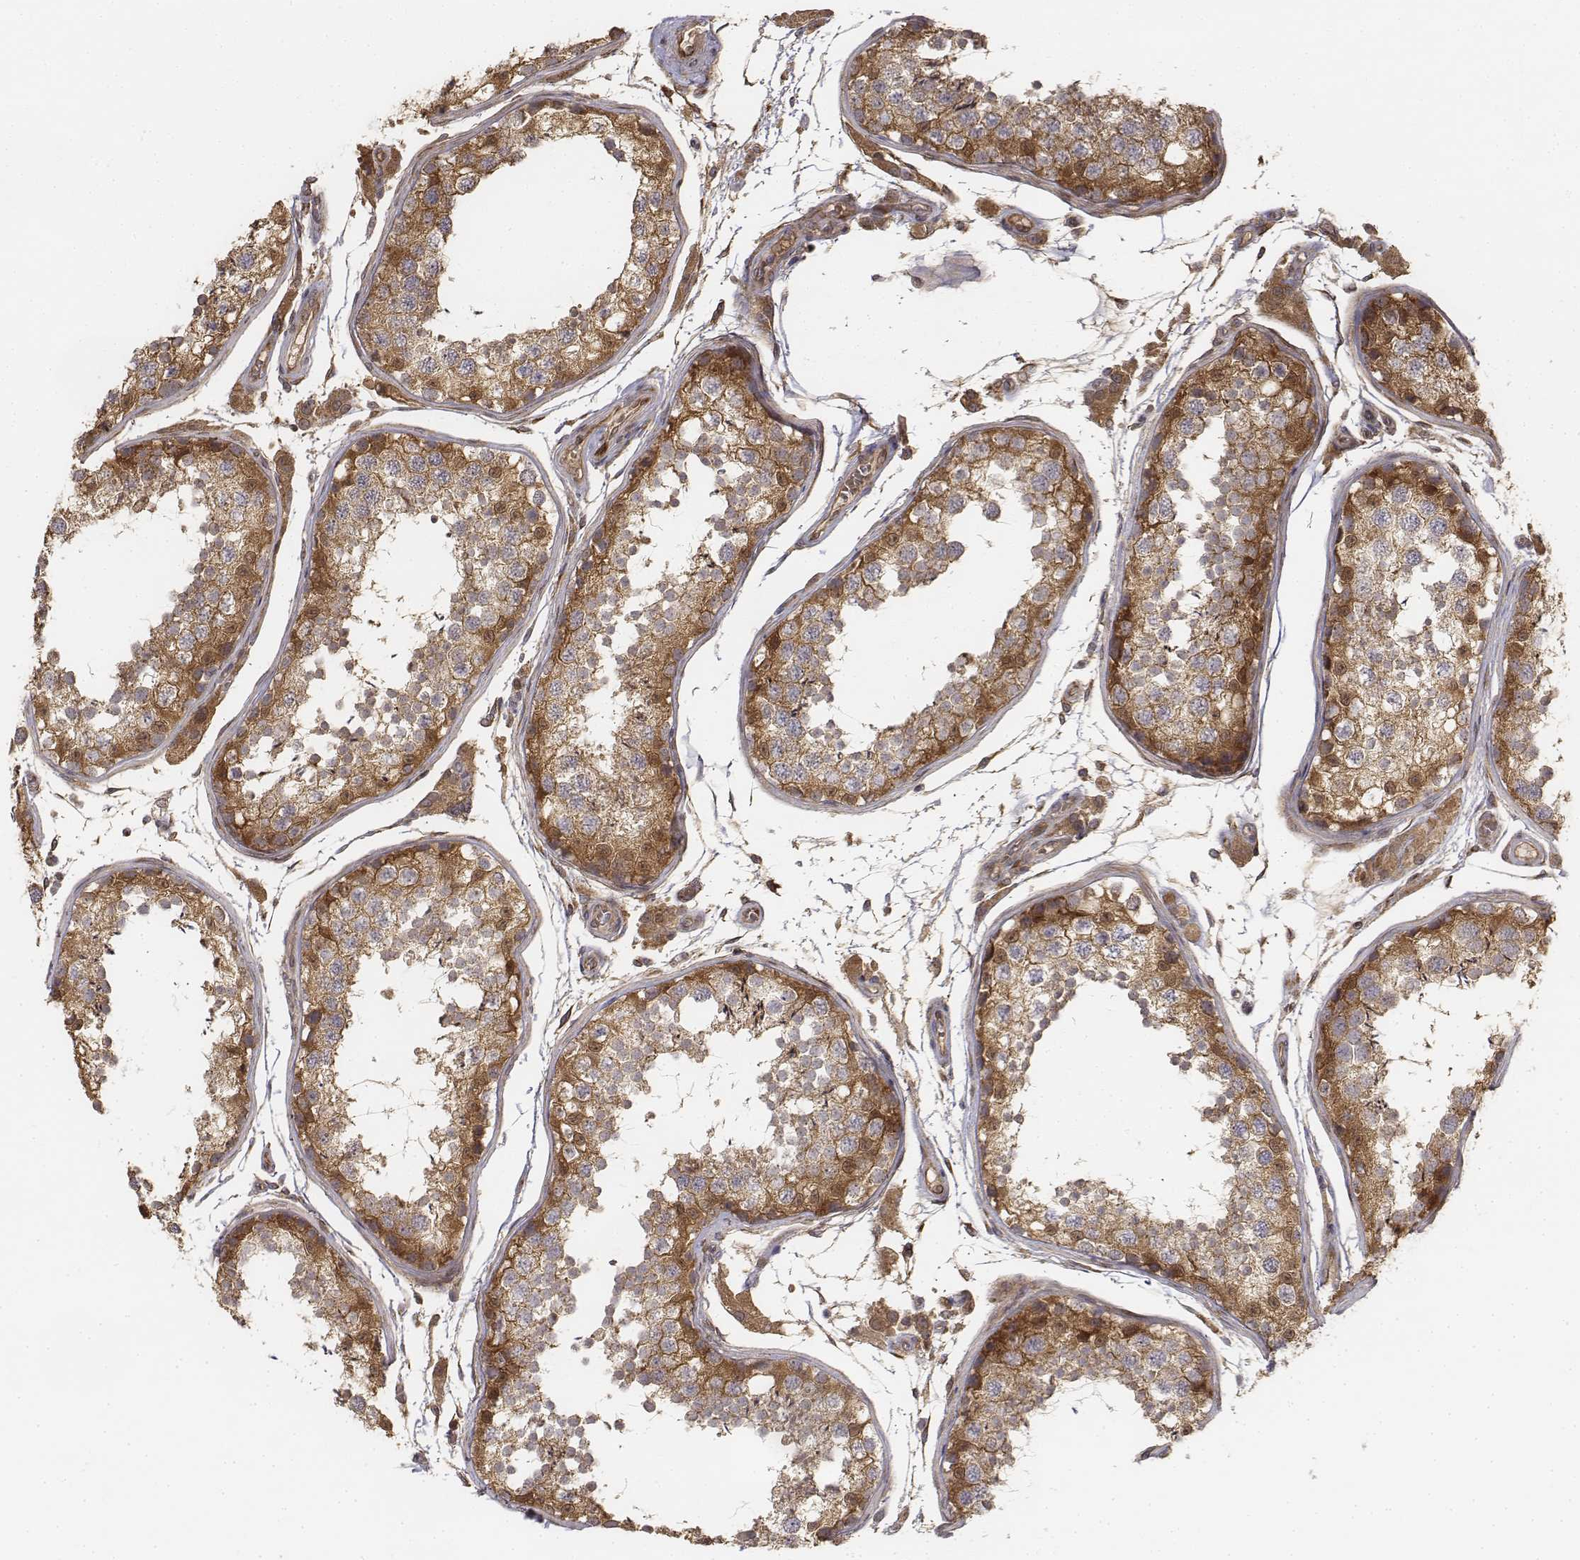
{"staining": {"intensity": "moderate", "quantity": ">75%", "location": "cytoplasmic/membranous"}, "tissue": "testis", "cell_type": "Cells in seminiferous ducts", "image_type": "normal", "snomed": [{"axis": "morphology", "description": "Normal tissue, NOS"}, {"axis": "topography", "description": "Testis"}], "caption": "The micrograph shows a brown stain indicating the presence of a protein in the cytoplasmic/membranous of cells in seminiferous ducts in testis. The staining was performed using DAB (3,3'-diaminobenzidine), with brown indicating positive protein expression. Nuclei are stained blue with hematoxylin.", "gene": "FBXO21", "patient": {"sex": "male", "age": 29}}